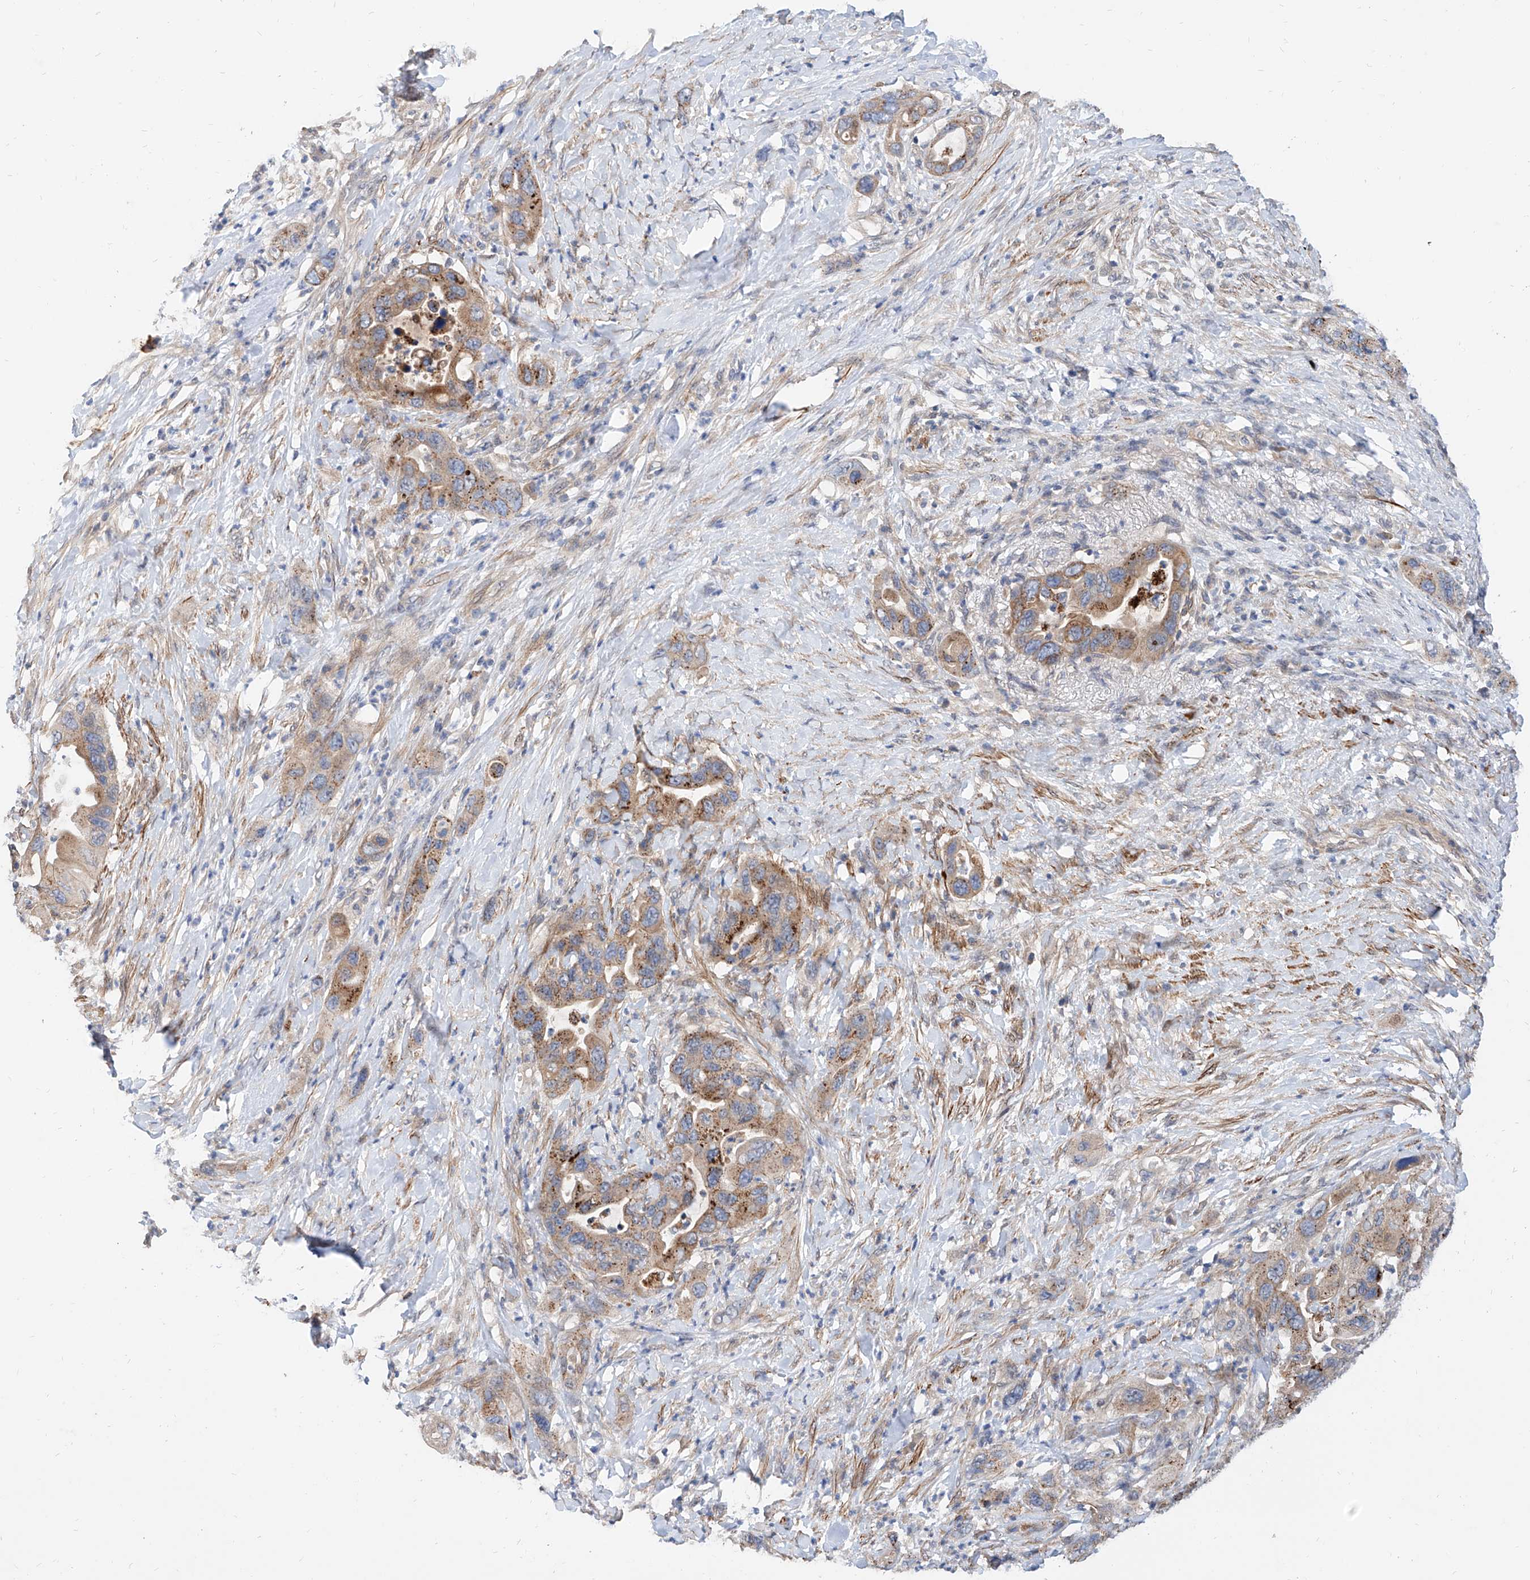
{"staining": {"intensity": "moderate", "quantity": ">75%", "location": "cytoplasmic/membranous"}, "tissue": "pancreatic cancer", "cell_type": "Tumor cells", "image_type": "cancer", "snomed": [{"axis": "morphology", "description": "Adenocarcinoma, NOS"}, {"axis": "topography", "description": "Pancreas"}], "caption": "Immunohistochemistry (IHC) micrograph of human adenocarcinoma (pancreatic) stained for a protein (brown), which displays medium levels of moderate cytoplasmic/membranous positivity in approximately >75% of tumor cells.", "gene": "MAGEE2", "patient": {"sex": "female", "age": 71}}